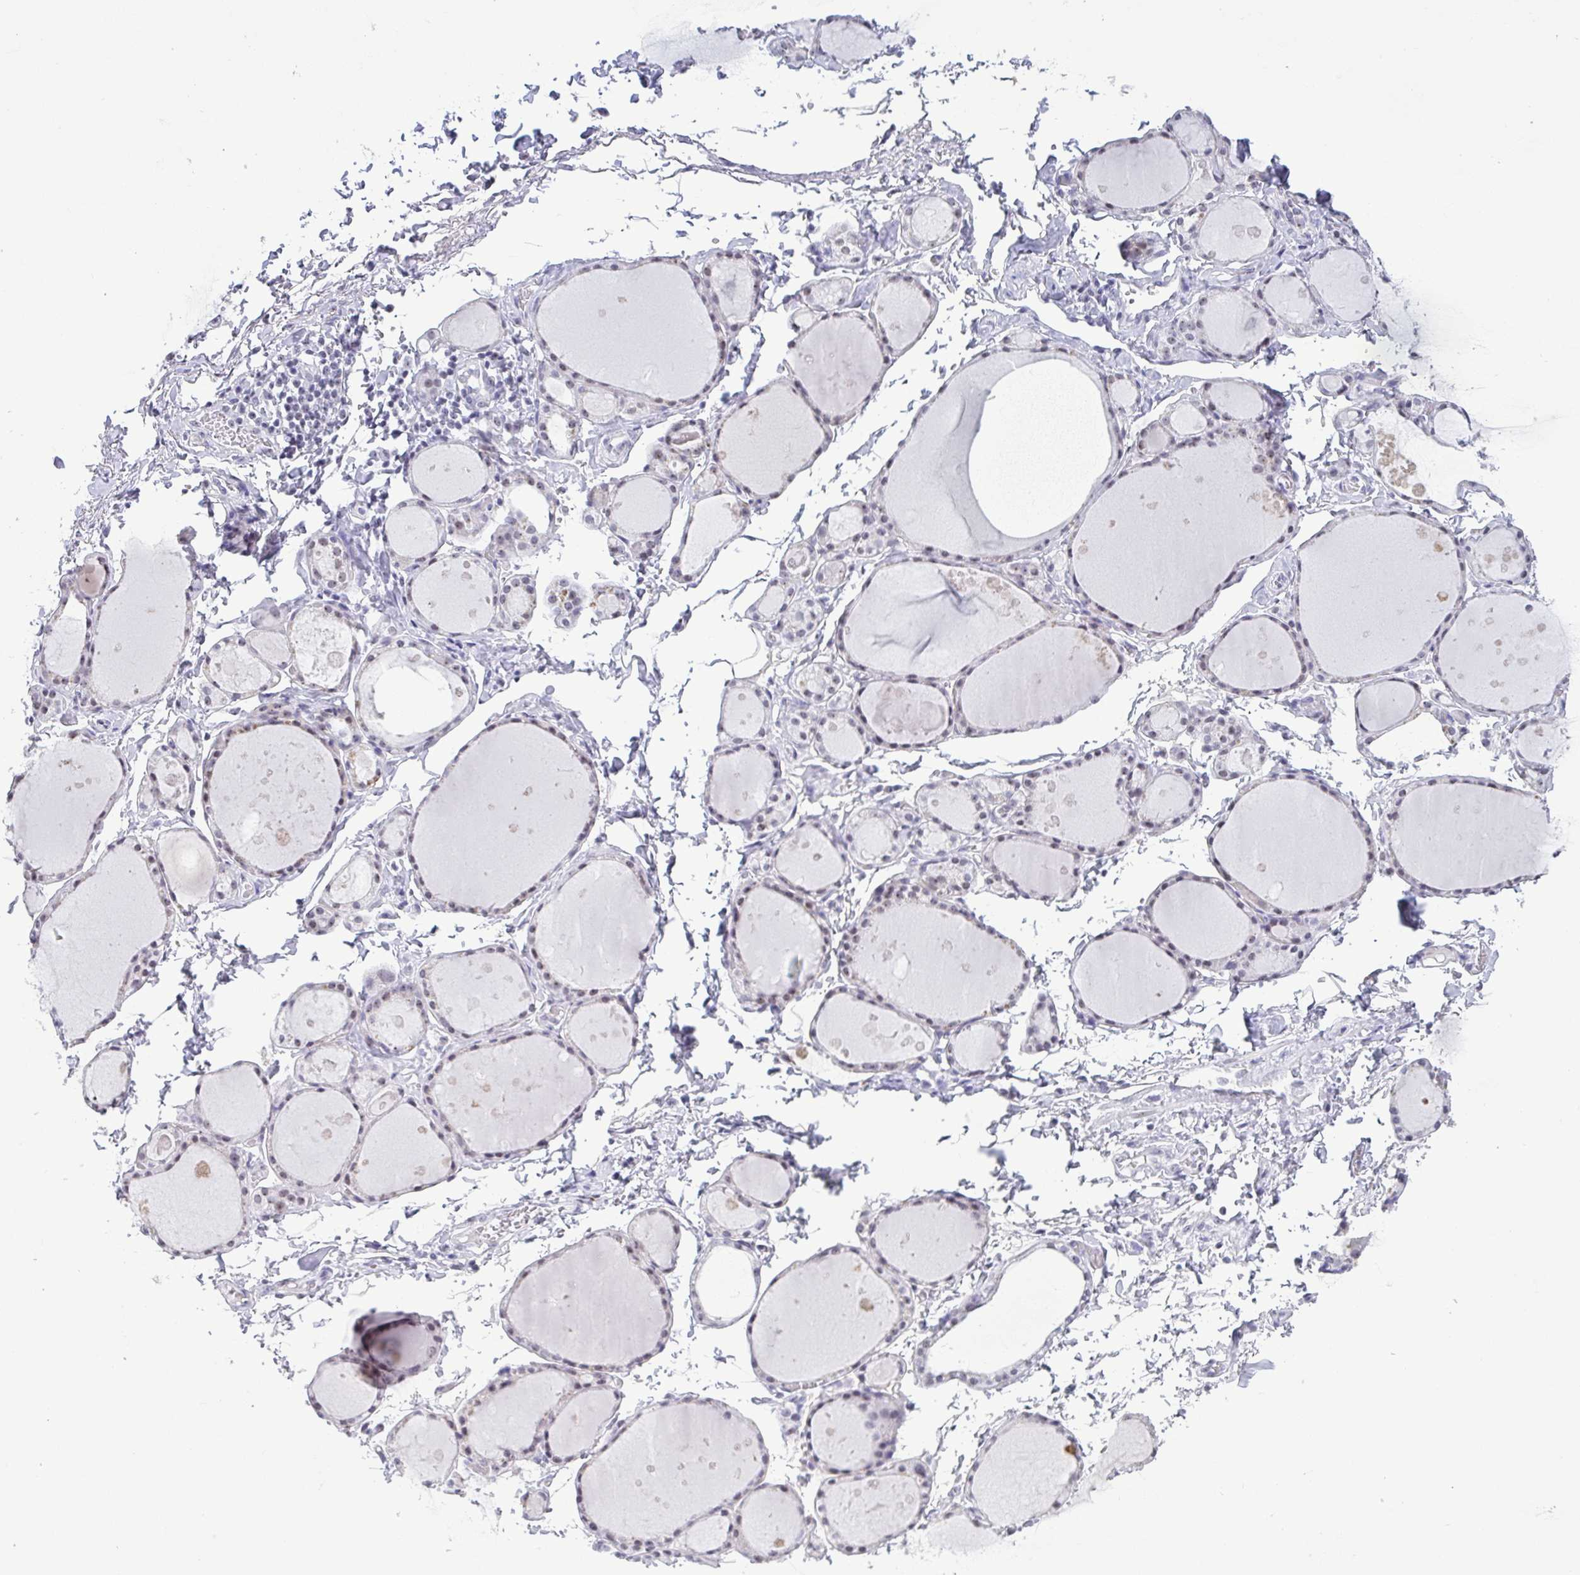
{"staining": {"intensity": "weak", "quantity": "<25%", "location": "nuclear"}, "tissue": "thyroid gland", "cell_type": "Glandular cells", "image_type": "normal", "snomed": [{"axis": "morphology", "description": "Normal tissue, NOS"}, {"axis": "topography", "description": "Thyroid gland"}], "caption": "The histopathology image shows no staining of glandular cells in normal thyroid gland.", "gene": "BZW1", "patient": {"sex": "male", "age": 68}}